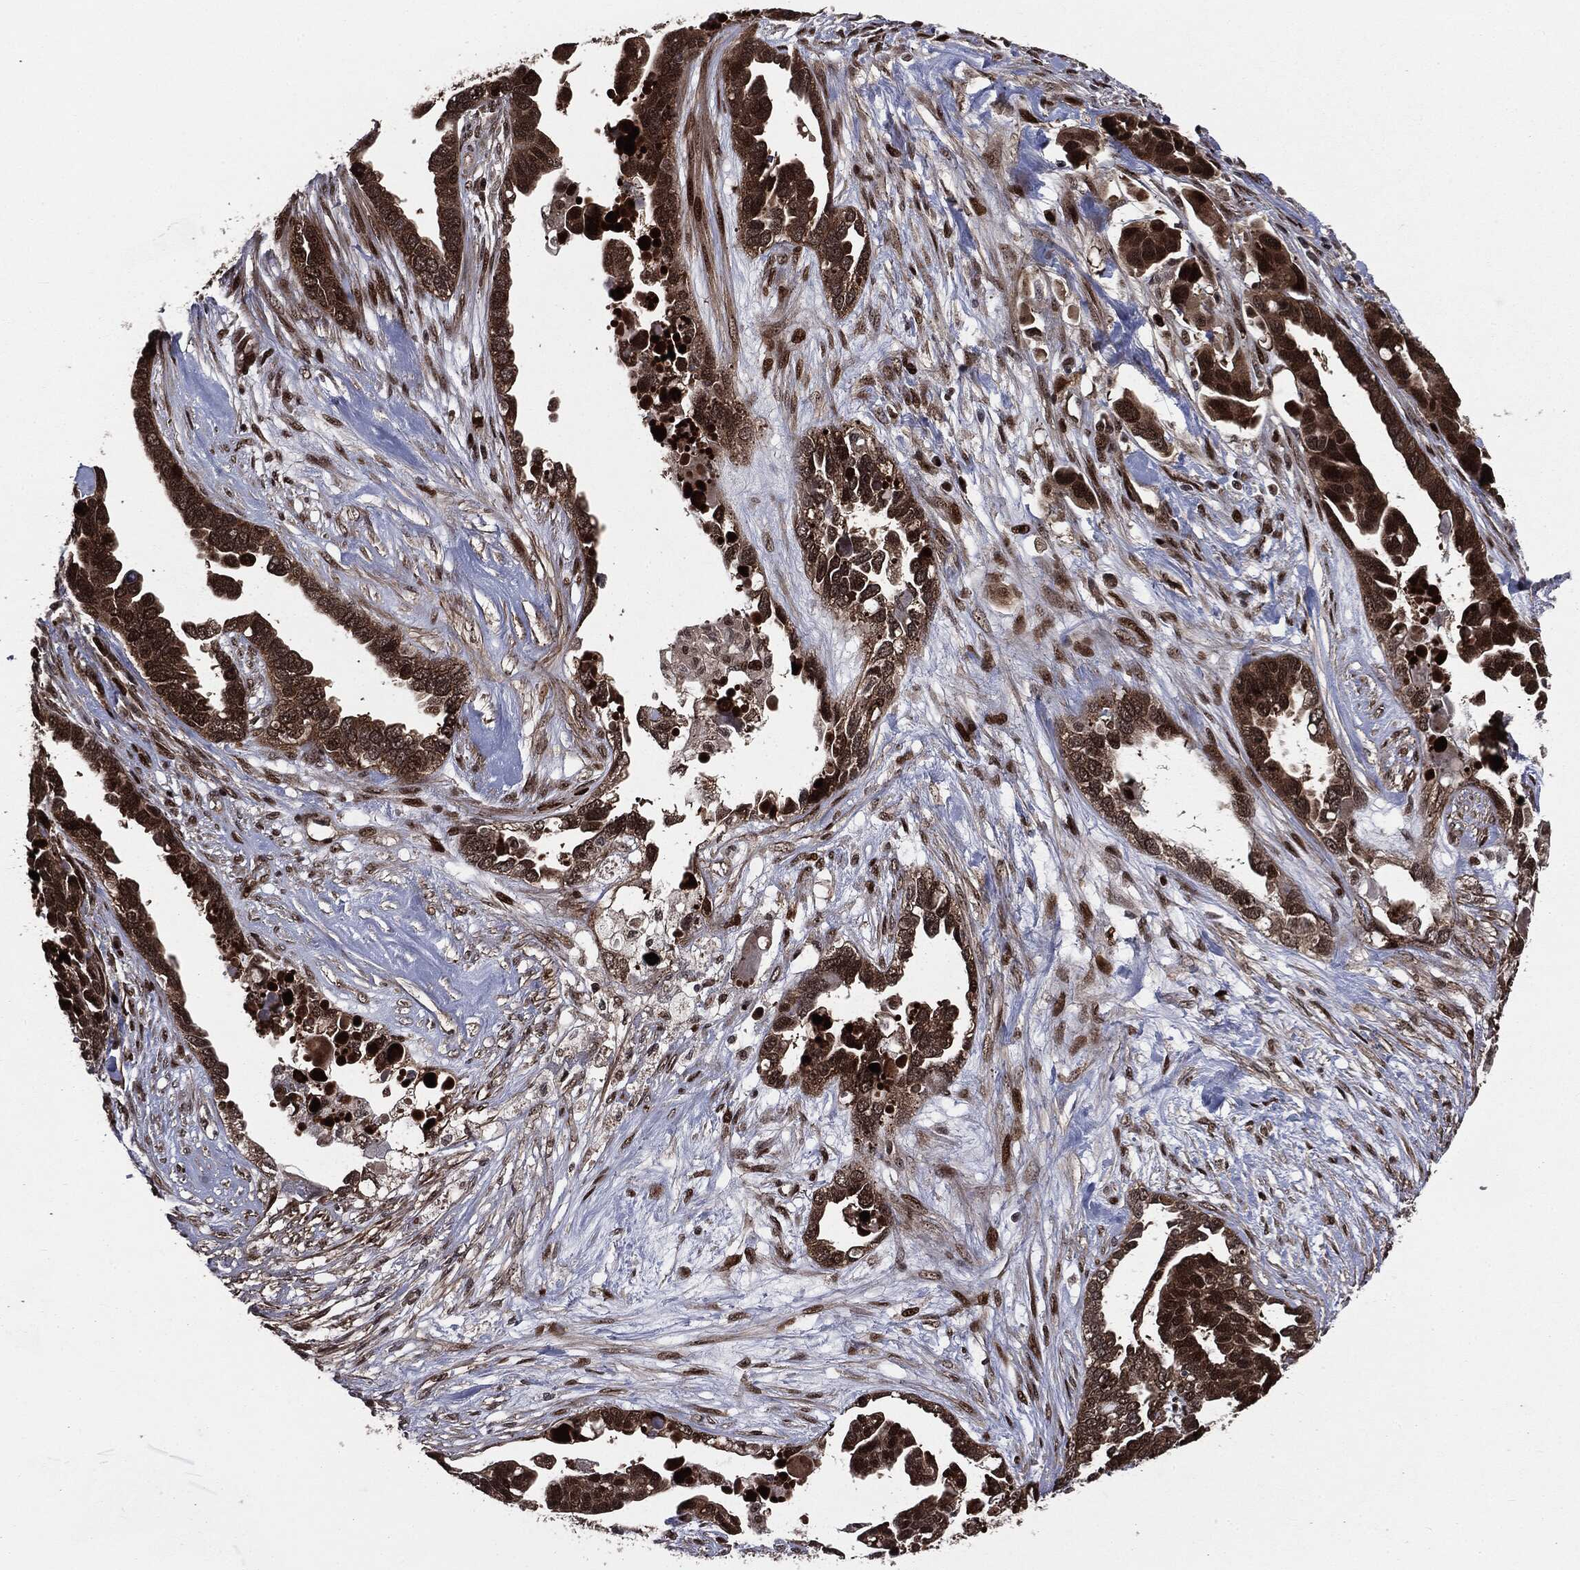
{"staining": {"intensity": "strong", "quantity": ">75%", "location": "cytoplasmic/membranous,nuclear"}, "tissue": "ovarian cancer", "cell_type": "Tumor cells", "image_type": "cancer", "snomed": [{"axis": "morphology", "description": "Cystadenocarcinoma, serous, NOS"}, {"axis": "topography", "description": "Ovary"}], "caption": "Tumor cells show high levels of strong cytoplasmic/membranous and nuclear expression in about >75% of cells in ovarian cancer (serous cystadenocarcinoma).", "gene": "SMAD4", "patient": {"sex": "female", "age": 54}}